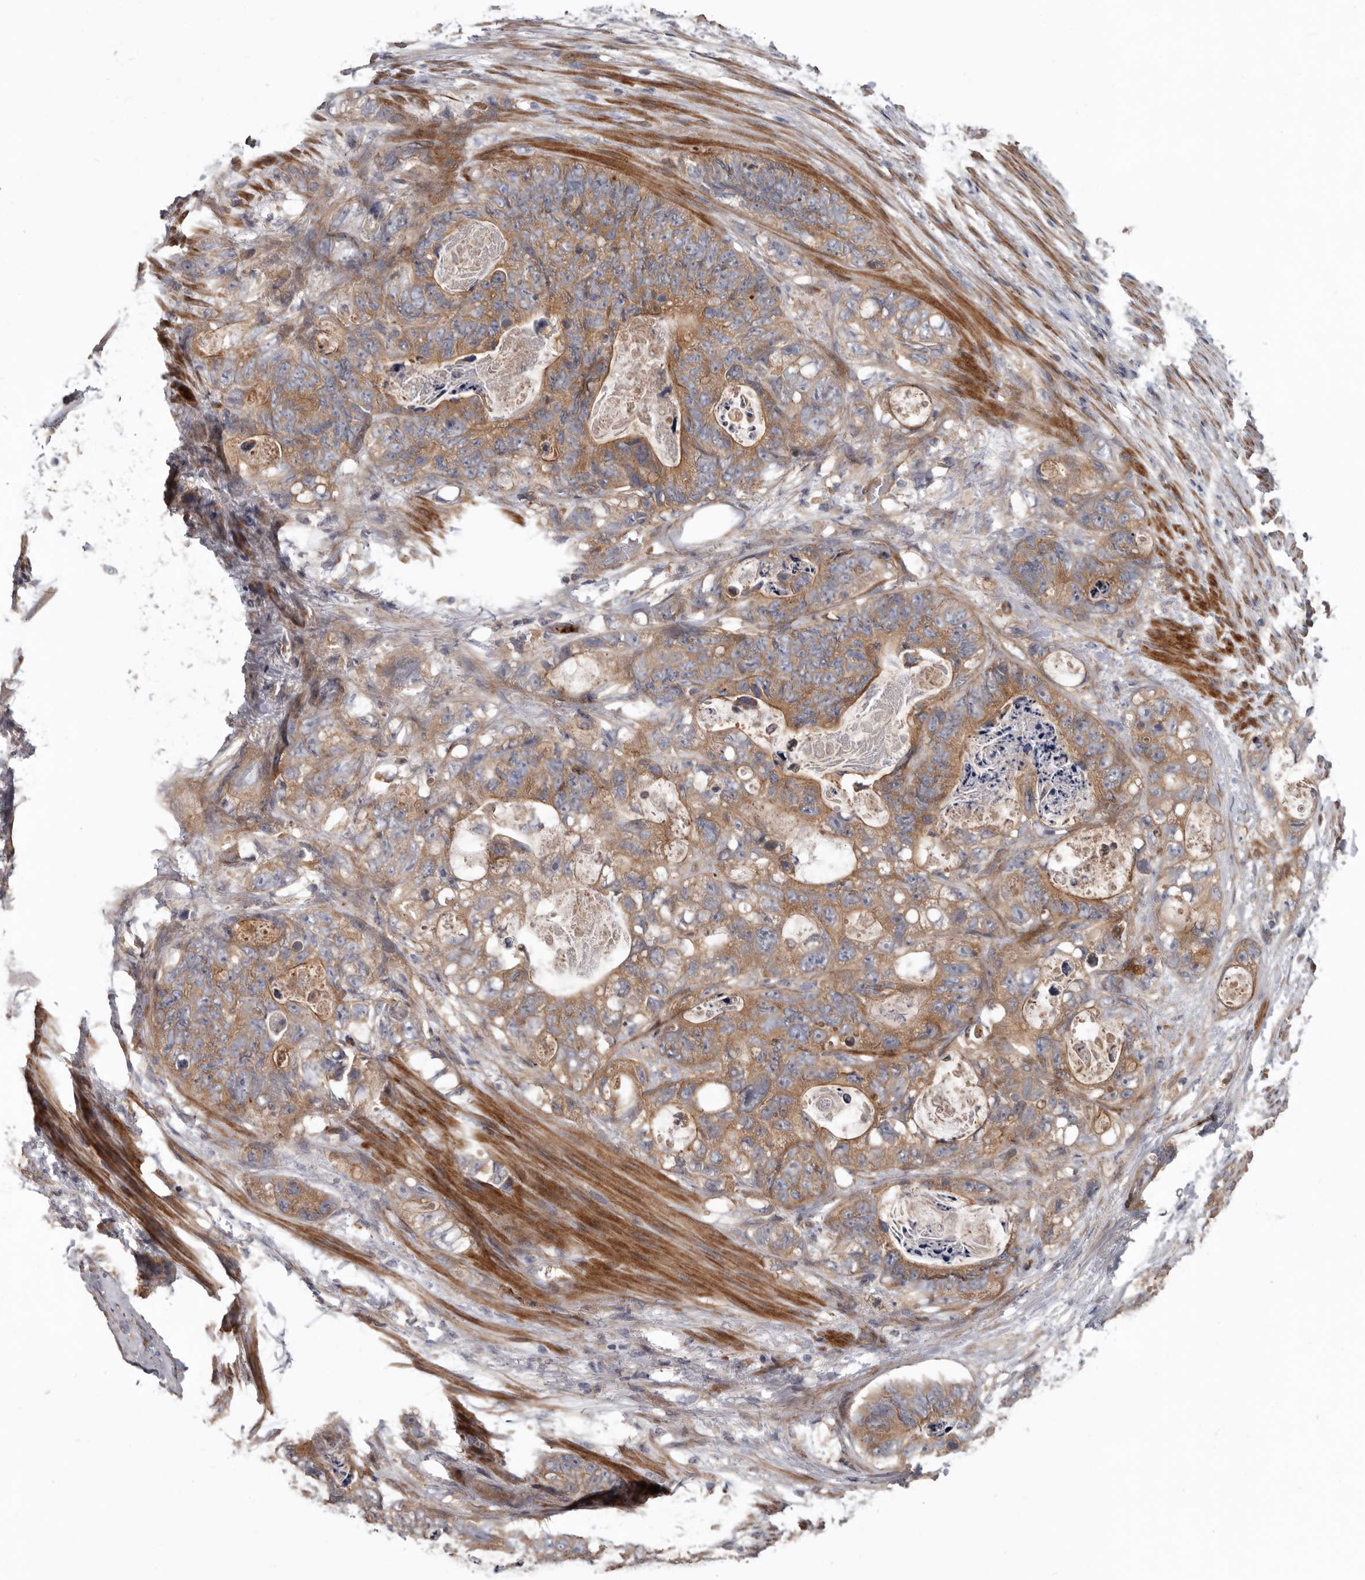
{"staining": {"intensity": "moderate", "quantity": ">75%", "location": "cytoplasmic/membranous"}, "tissue": "stomach cancer", "cell_type": "Tumor cells", "image_type": "cancer", "snomed": [{"axis": "morphology", "description": "Normal tissue, NOS"}, {"axis": "morphology", "description": "Adenocarcinoma, NOS"}, {"axis": "topography", "description": "Stomach"}], "caption": "Immunohistochemical staining of adenocarcinoma (stomach) exhibits moderate cytoplasmic/membranous protein staining in about >75% of tumor cells.", "gene": "ARHGEF5", "patient": {"sex": "female", "age": 89}}